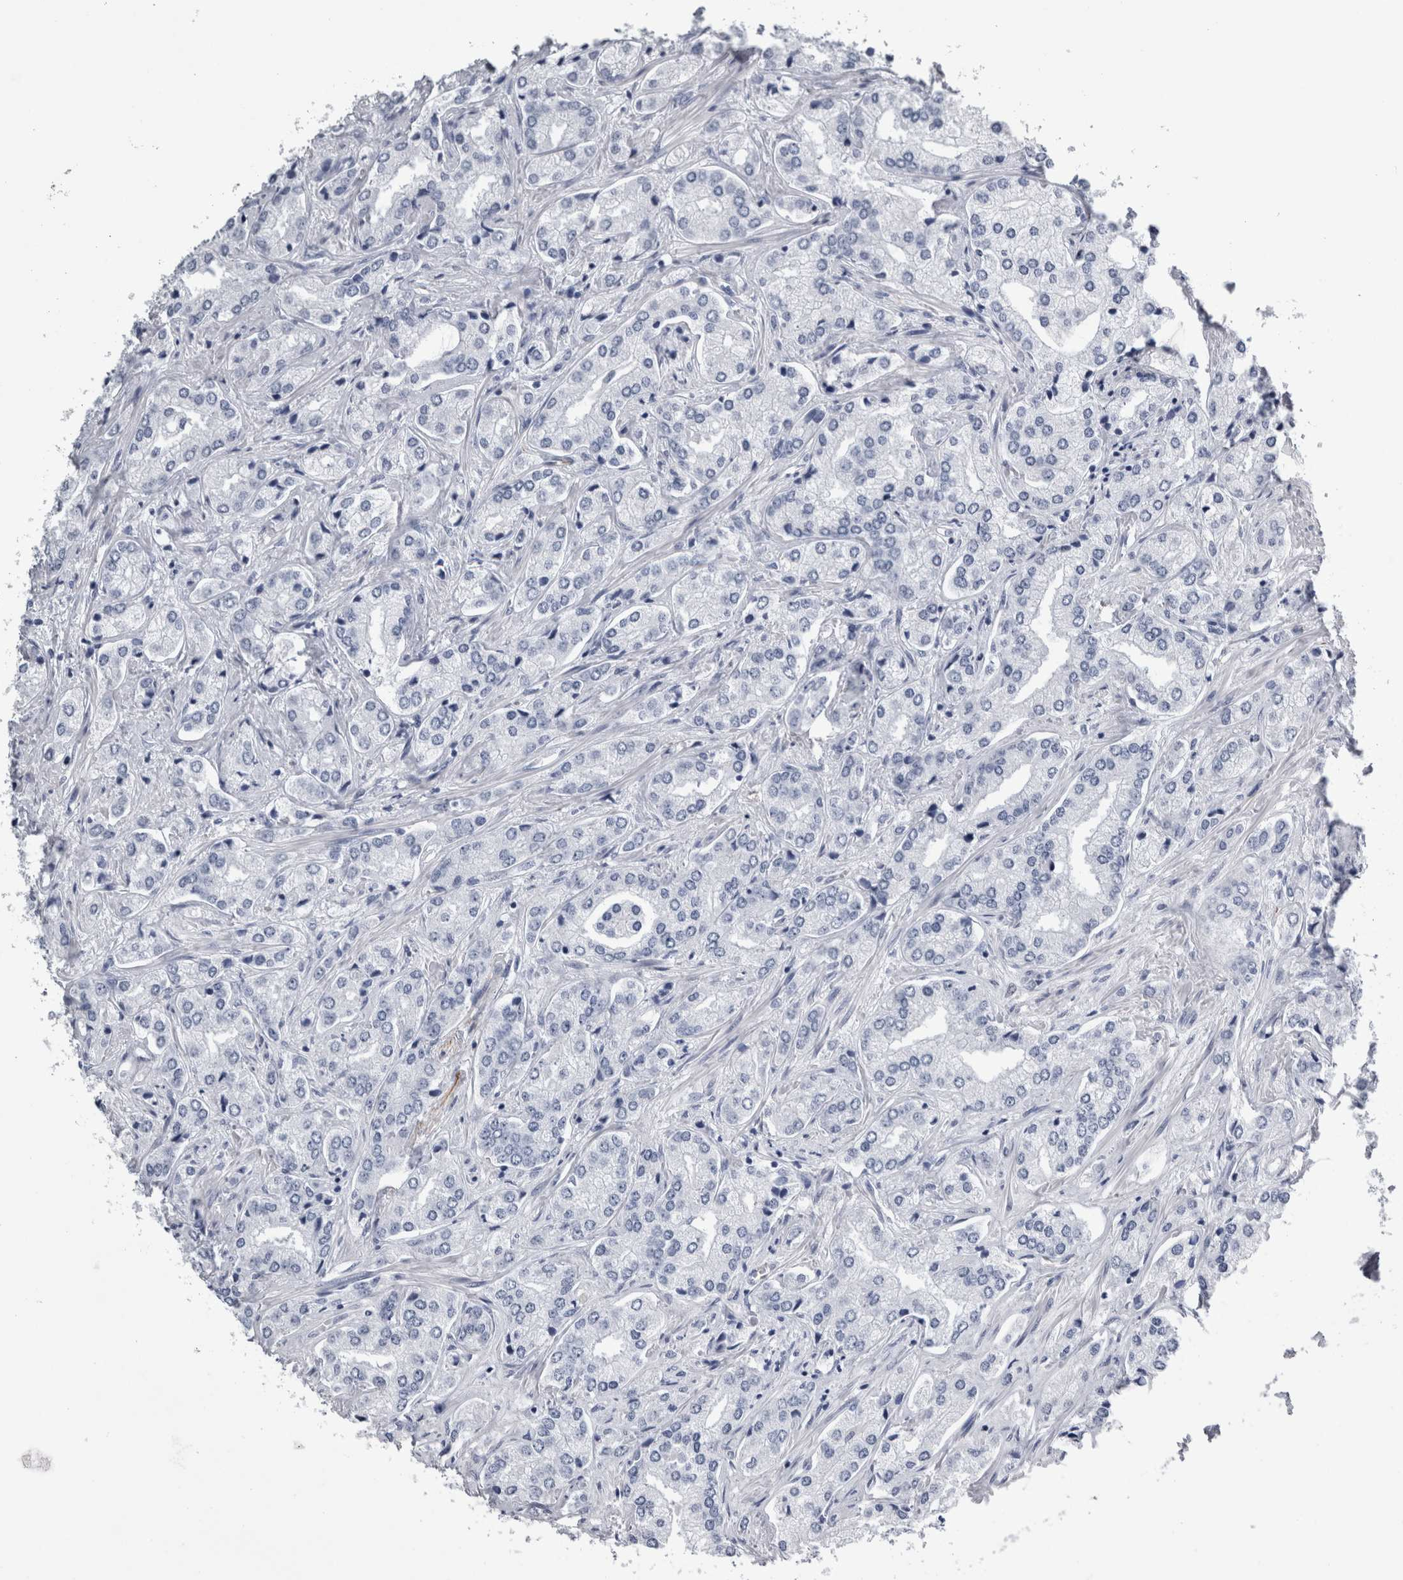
{"staining": {"intensity": "negative", "quantity": "none", "location": "none"}, "tissue": "prostate cancer", "cell_type": "Tumor cells", "image_type": "cancer", "snomed": [{"axis": "morphology", "description": "Adenocarcinoma, High grade"}, {"axis": "topography", "description": "Prostate"}], "caption": "A histopathology image of human adenocarcinoma (high-grade) (prostate) is negative for staining in tumor cells.", "gene": "VWDE", "patient": {"sex": "male", "age": 66}}